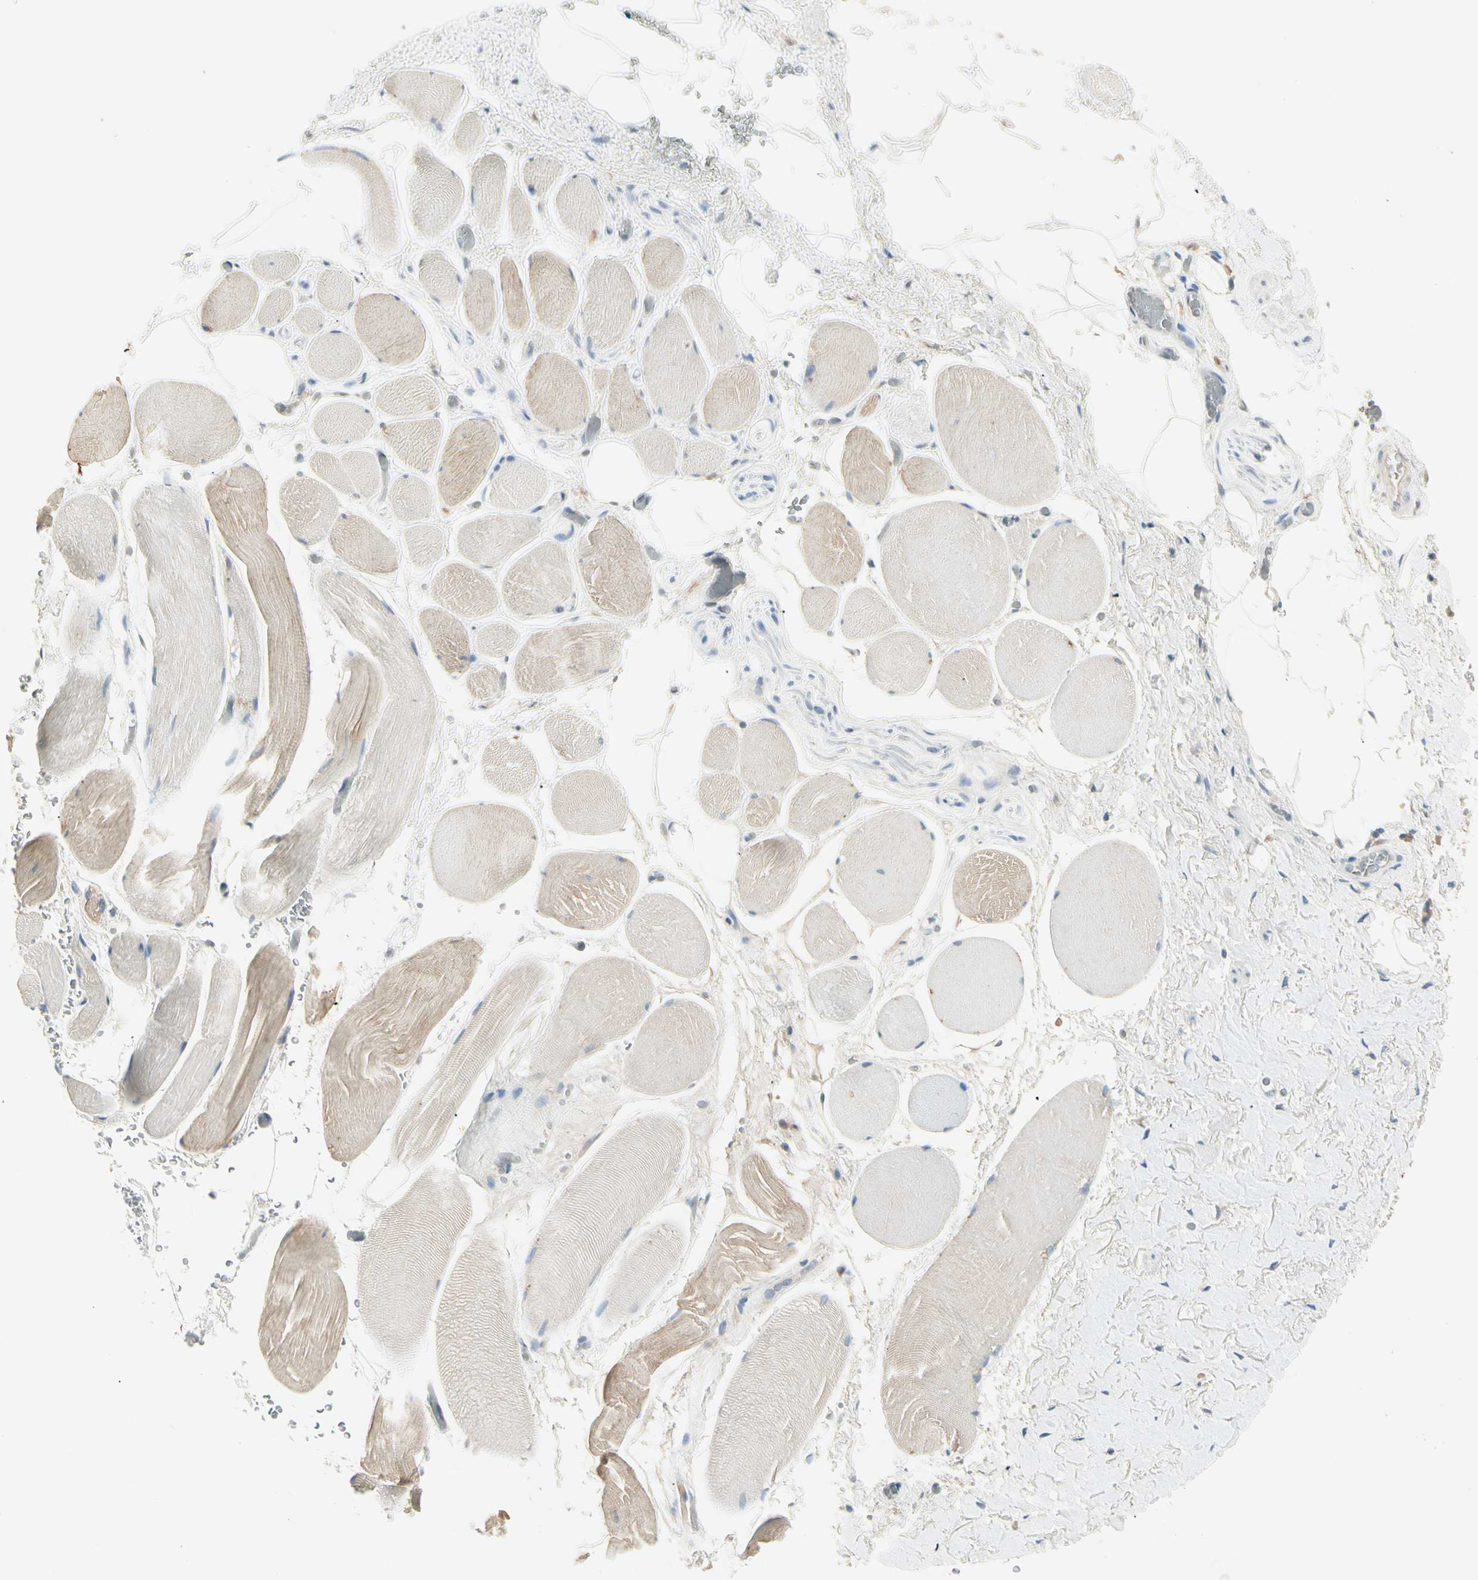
{"staining": {"intensity": "negative", "quantity": "none", "location": "none"}, "tissue": "adipose tissue", "cell_type": "Adipocytes", "image_type": "normal", "snomed": [{"axis": "morphology", "description": "Normal tissue, NOS"}, {"axis": "topography", "description": "Soft tissue"}, {"axis": "topography", "description": "Peripheral nerve tissue"}], "caption": "Protein analysis of unremarkable adipose tissue reveals no significant positivity in adipocytes. The staining was performed using DAB to visualize the protein expression in brown, while the nuclei were stained in blue with hematoxylin (Magnification: 20x).", "gene": "IL1R1", "patient": {"sex": "female", "age": 71}}